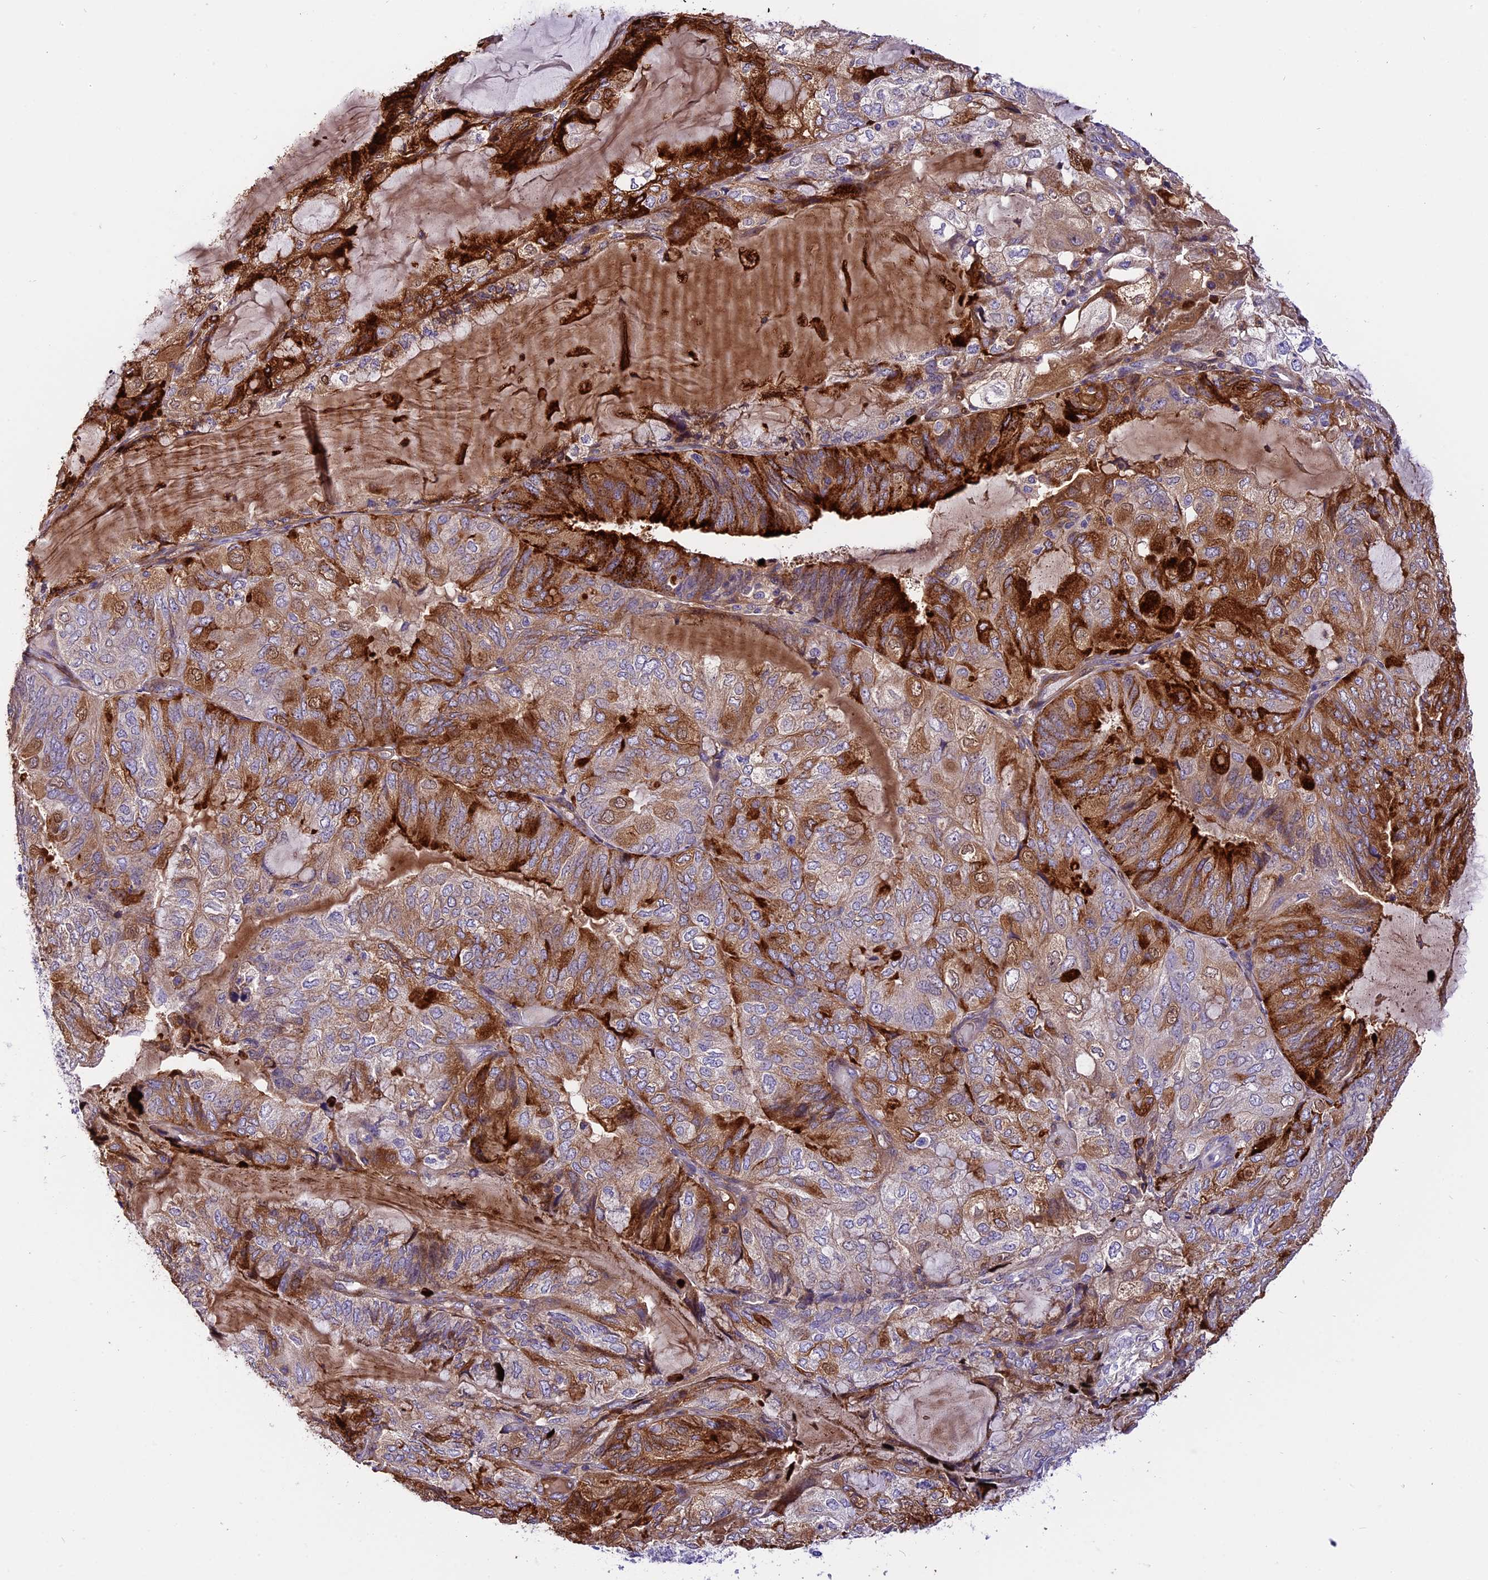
{"staining": {"intensity": "strong", "quantity": "25%-75%", "location": "cytoplasmic/membranous"}, "tissue": "endometrial cancer", "cell_type": "Tumor cells", "image_type": "cancer", "snomed": [{"axis": "morphology", "description": "Adenocarcinoma, NOS"}, {"axis": "topography", "description": "Endometrium"}], "caption": "Immunohistochemistry (DAB) staining of human endometrial cancer (adenocarcinoma) demonstrates strong cytoplasmic/membranous protein staining in about 25%-75% of tumor cells.", "gene": "MAP3K7CL", "patient": {"sex": "female", "age": 81}}